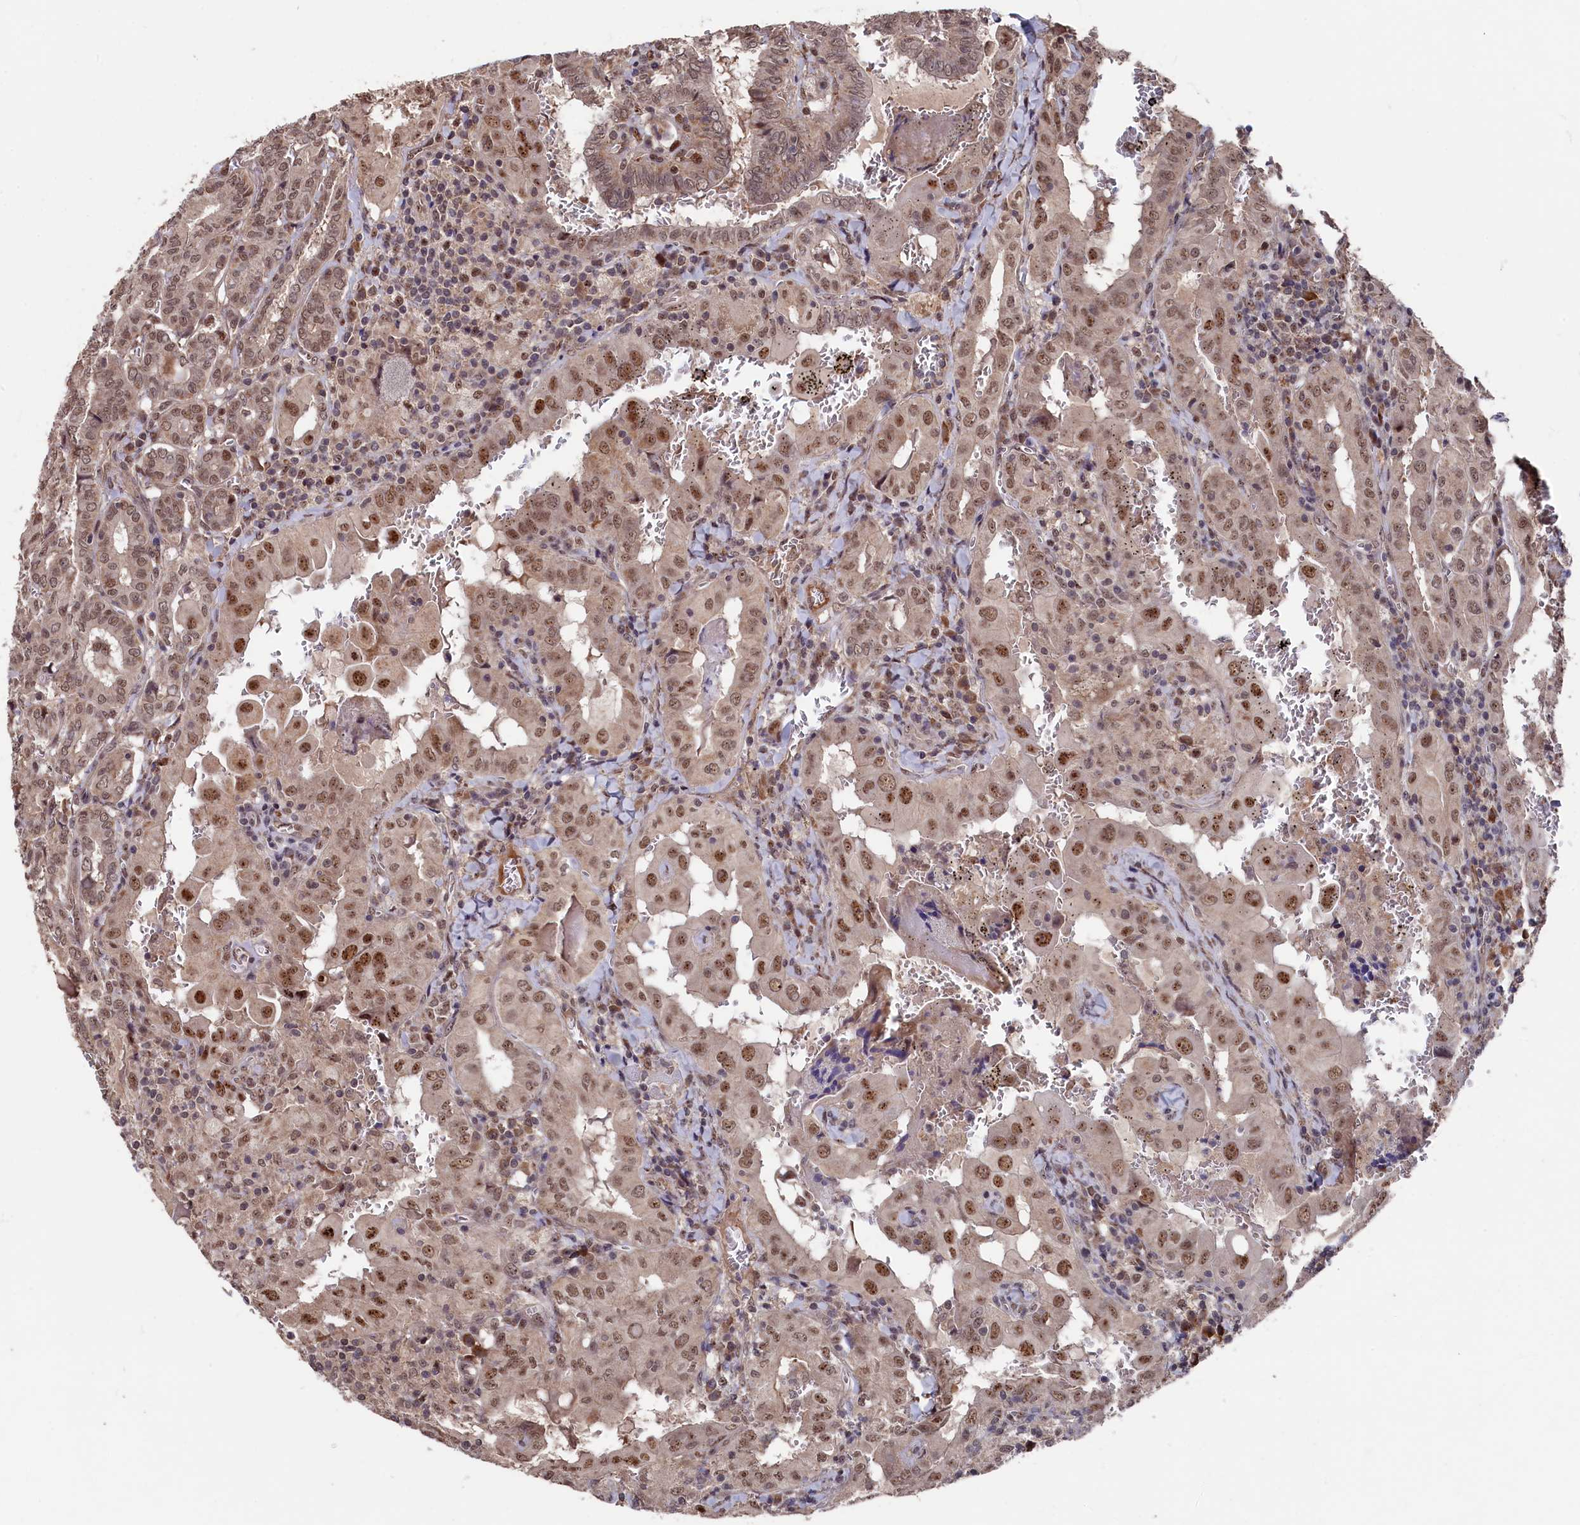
{"staining": {"intensity": "moderate", "quantity": ">75%", "location": "cytoplasmic/membranous,nuclear"}, "tissue": "thyroid cancer", "cell_type": "Tumor cells", "image_type": "cancer", "snomed": [{"axis": "morphology", "description": "Papillary adenocarcinoma, NOS"}, {"axis": "topography", "description": "Thyroid gland"}], "caption": "DAB immunohistochemical staining of papillary adenocarcinoma (thyroid) exhibits moderate cytoplasmic/membranous and nuclear protein staining in approximately >75% of tumor cells.", "gene": "CLPX", "patient": {"sex": "female", "age": 72}}